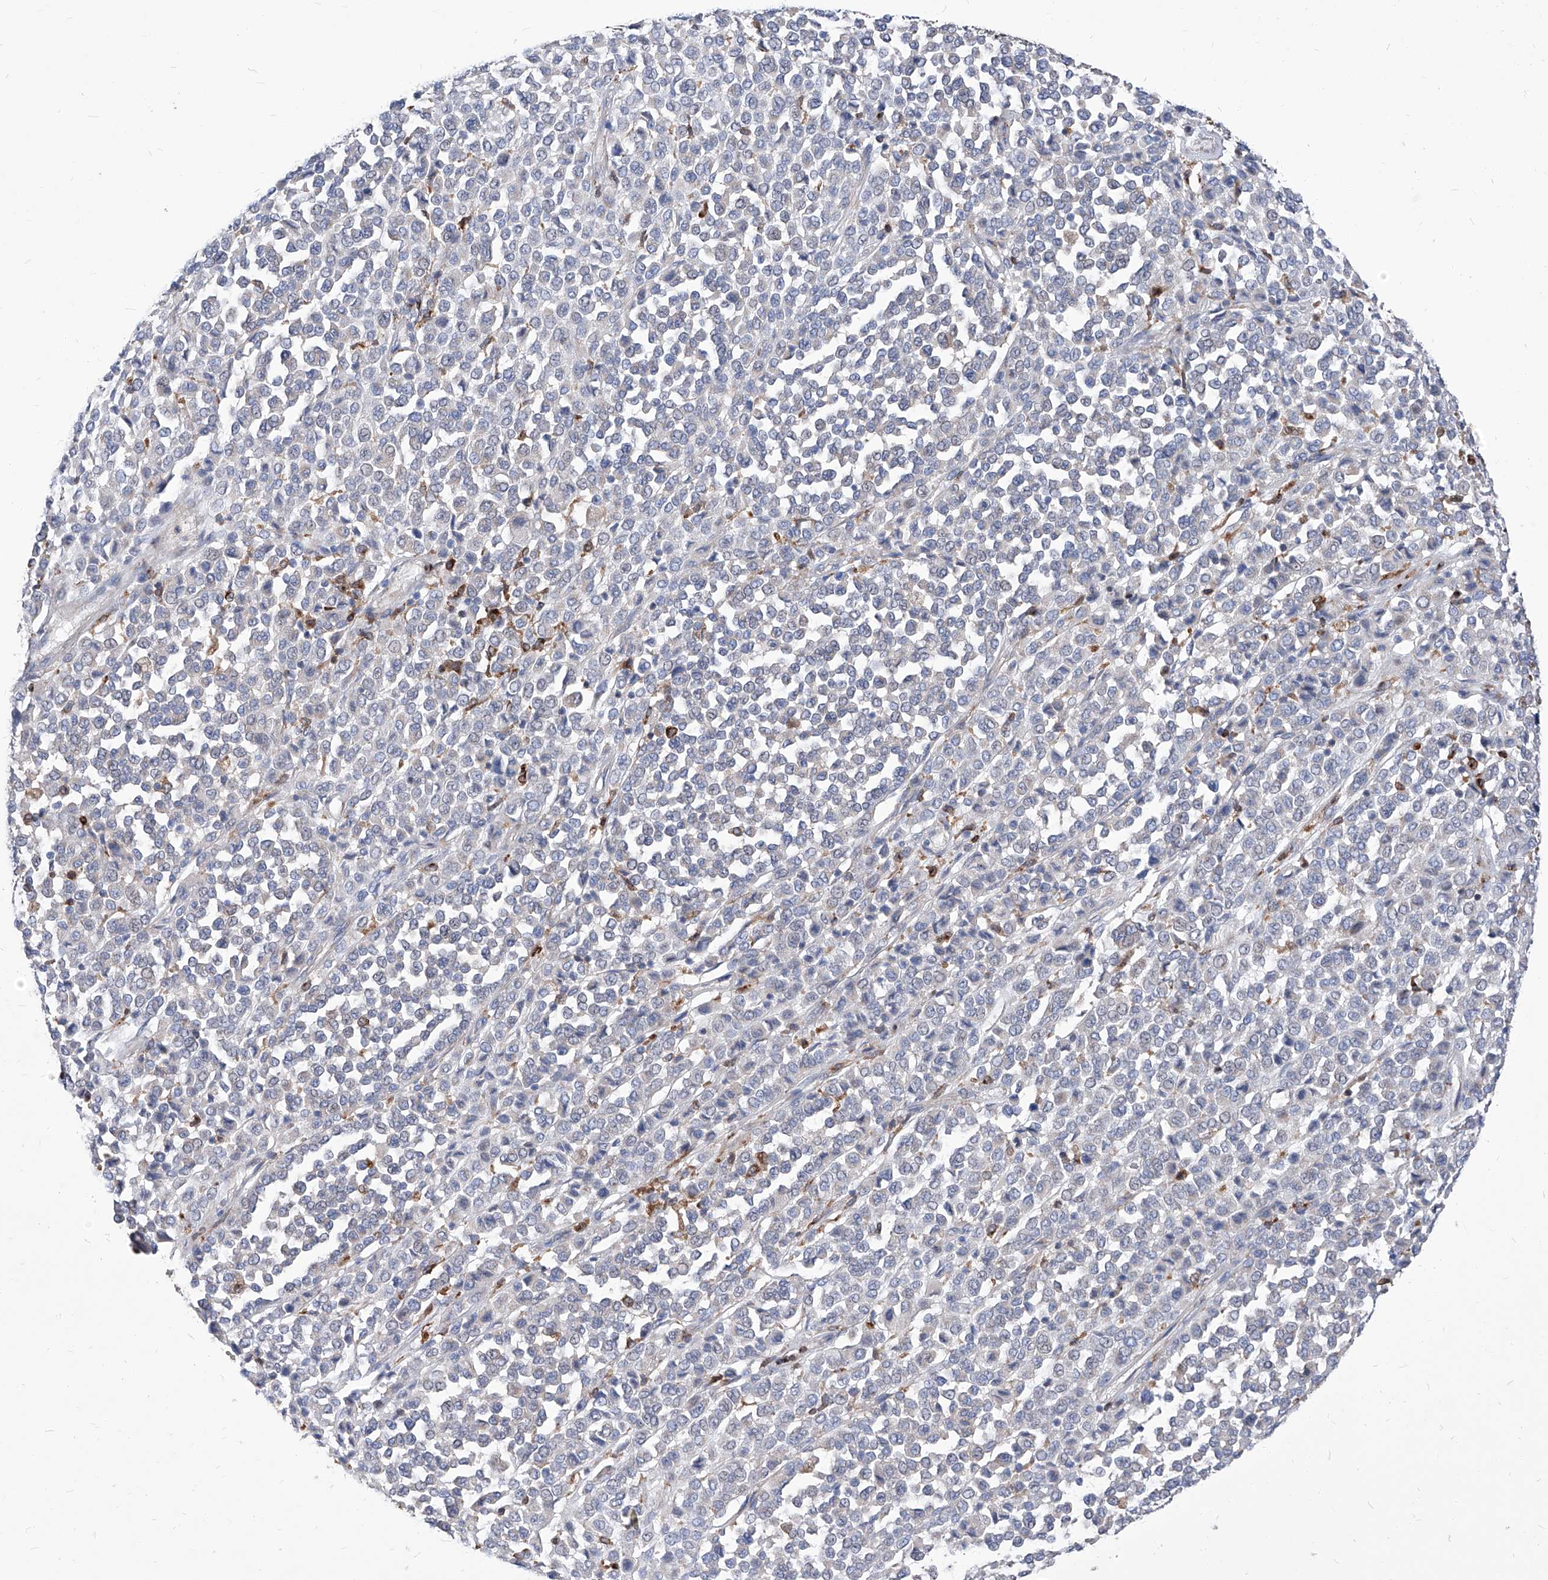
{"staining": {"intensity": "negative", "quantity": "none", "location": "none"}, "tissue": "melanoma", "cell_type": "Tumor cells", "image_type": "cancer", "snomed": [{"axis": "morphology", "description": "Malignant melanoma, Metastatic site"}, {"axis": "topography", "description": "Pancreas"}], "caption": "An immunohistochemistry image of malignant melanoma (metastatic site) is shown. There is no staining in tumor cells of malignant melanoma (metastatic site).", "gene": "UBOX5", "patient": {"sex": "female", "age": 30}}